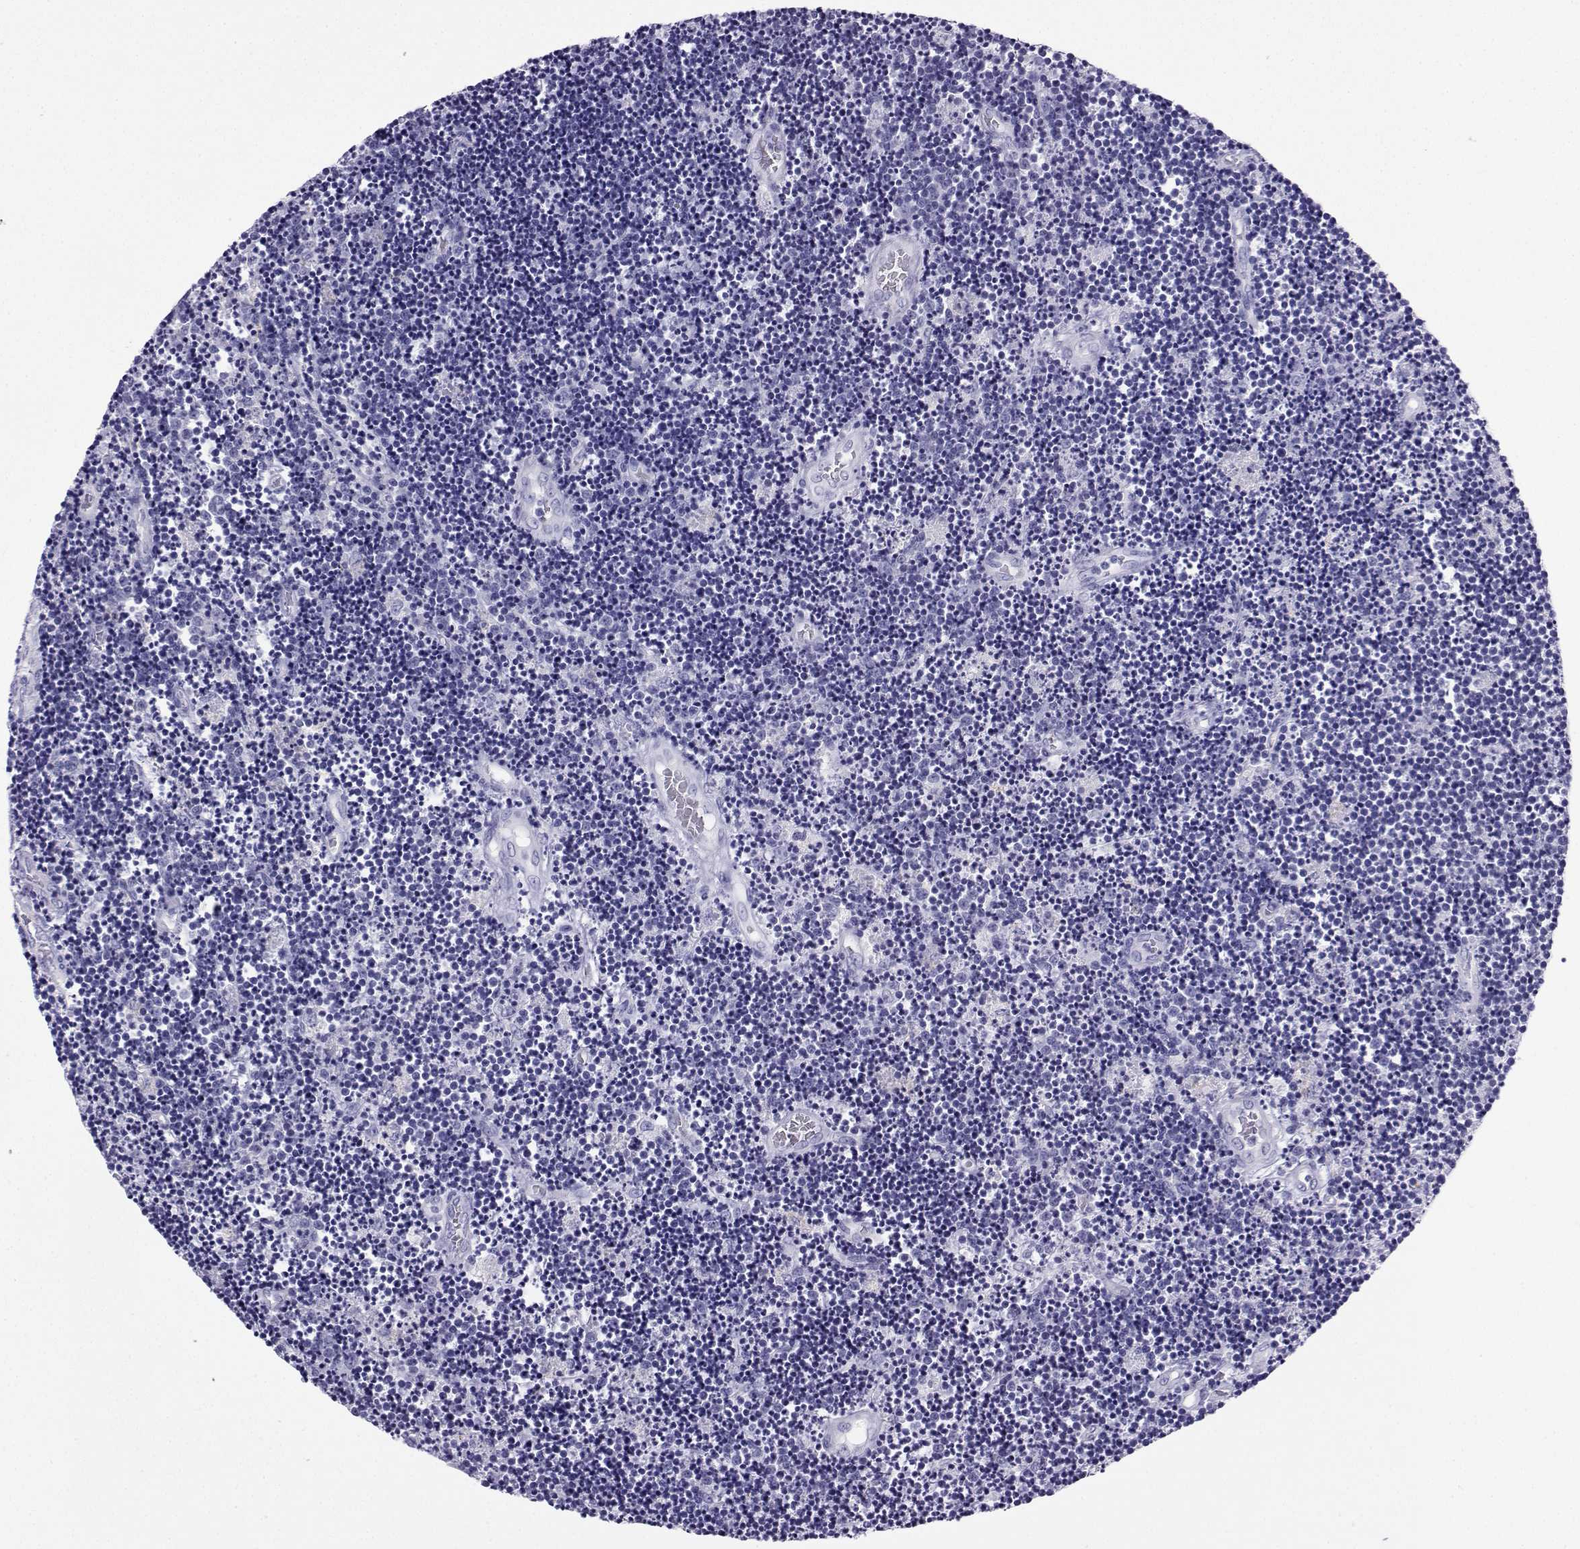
{"staining": {"intensity": "negative", "quantity": "none", "location": "none"}, "tissue": "lymphoma", "cell_type": "Tumor cells", "image_type": "cancer", "snomed": [{"axis": "morphology", "description": "Malignant lymphoma, non-Hodgkin's type, Low grade"}, {"axis": "topography", "description": "Brain"}], "caption": "Tumor cells show no significant protein expression in malignant lymphoma, non-Hodgkin's type (low-grade). (DAB immunohistochemistry, high magnification).", "gene": "CD109", "patient": {"sex": "female", "age": 66}}